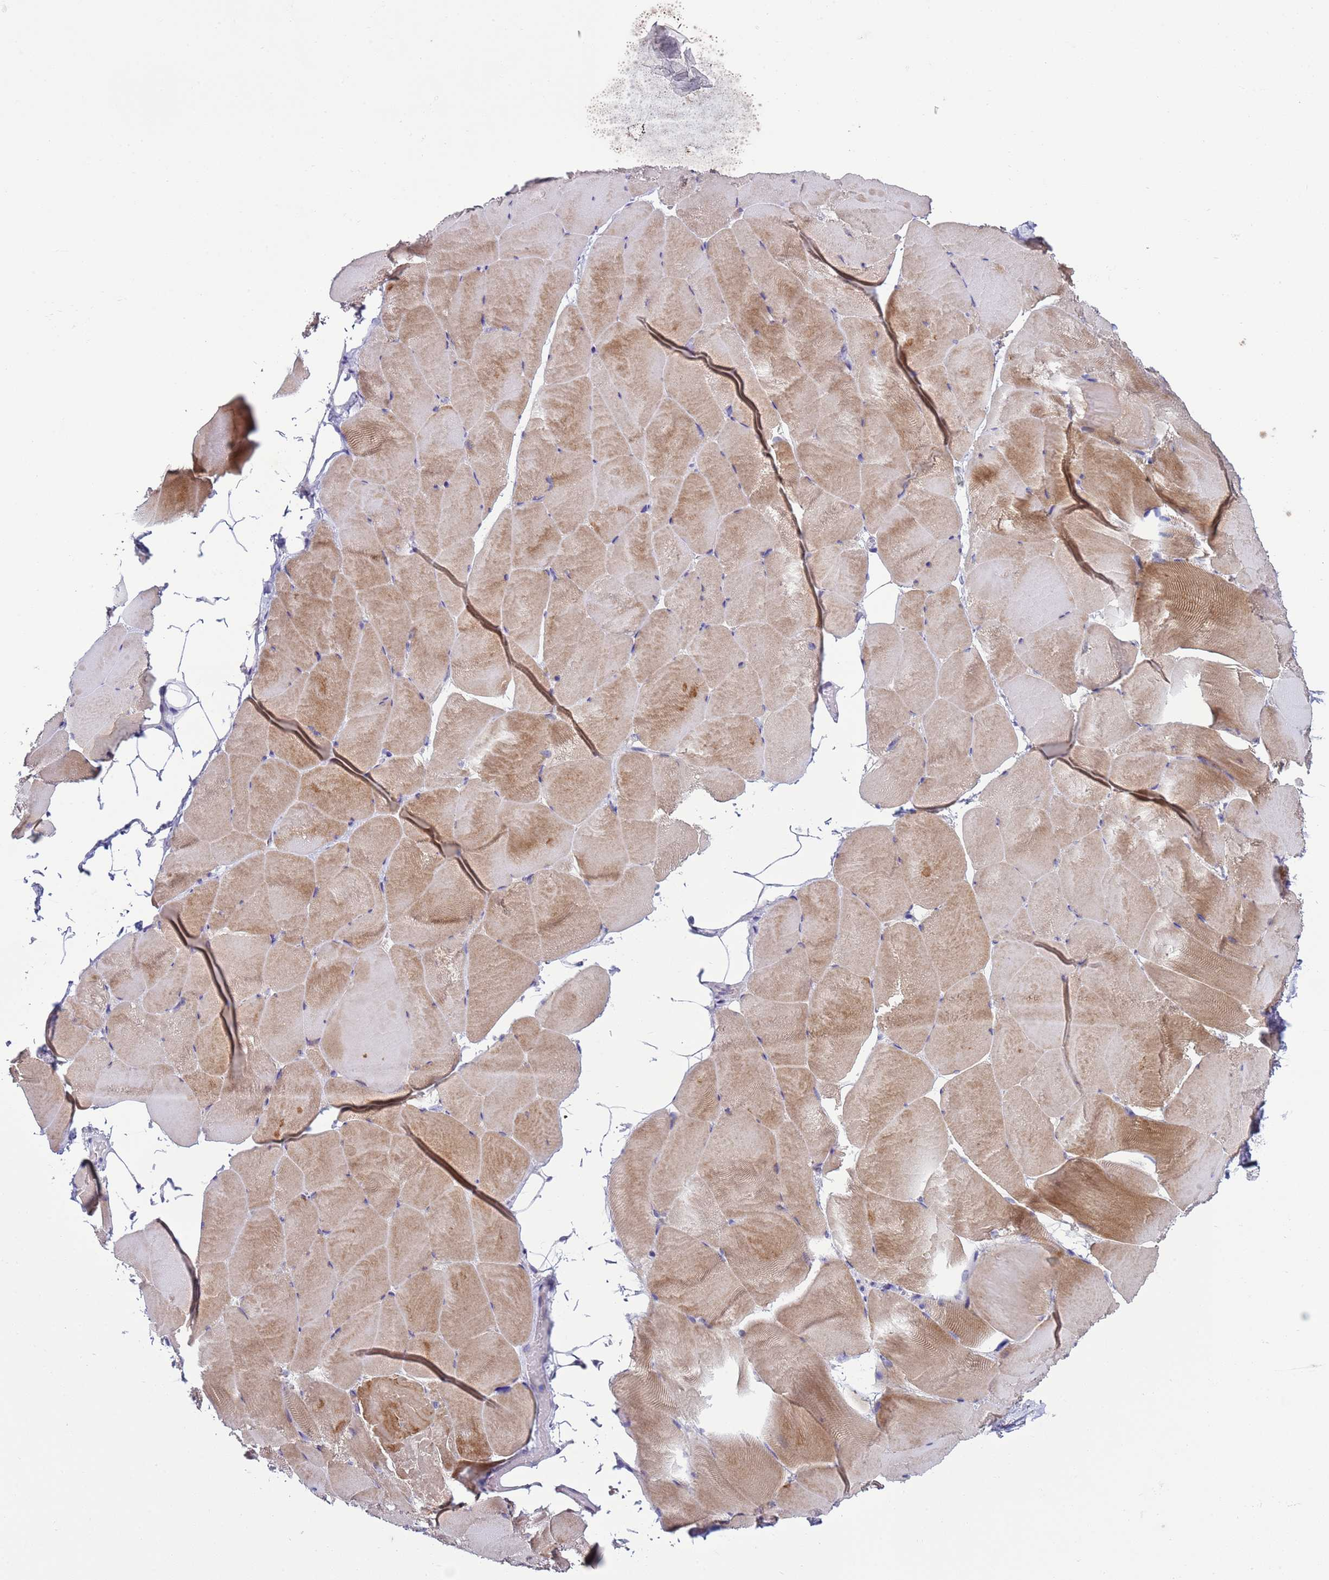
{"staining": {"intensity": "moderate", "quantity": "25%-75%", "location": "cytoplasmic/membranous"}, "tissue": "skeletal muscle", "cell_type": "Myocytes", "image_type": "normal", "snomed": [{"axis": "morphology", "description": "Normal tissue, NOS"}, {"axis": "topography", "description": "Skeletal muscle"}], "caption": "A brown stain labels moderate cytoplasmic/membranous expression of a protein in myocytes of benign human skeletal muscle. Immunohistochemistry (ihc) stains the protein in brown and the nuclei are stained blue.", "gene": "TRIM51G", "patient": {"sex": "female", "age": 64}}